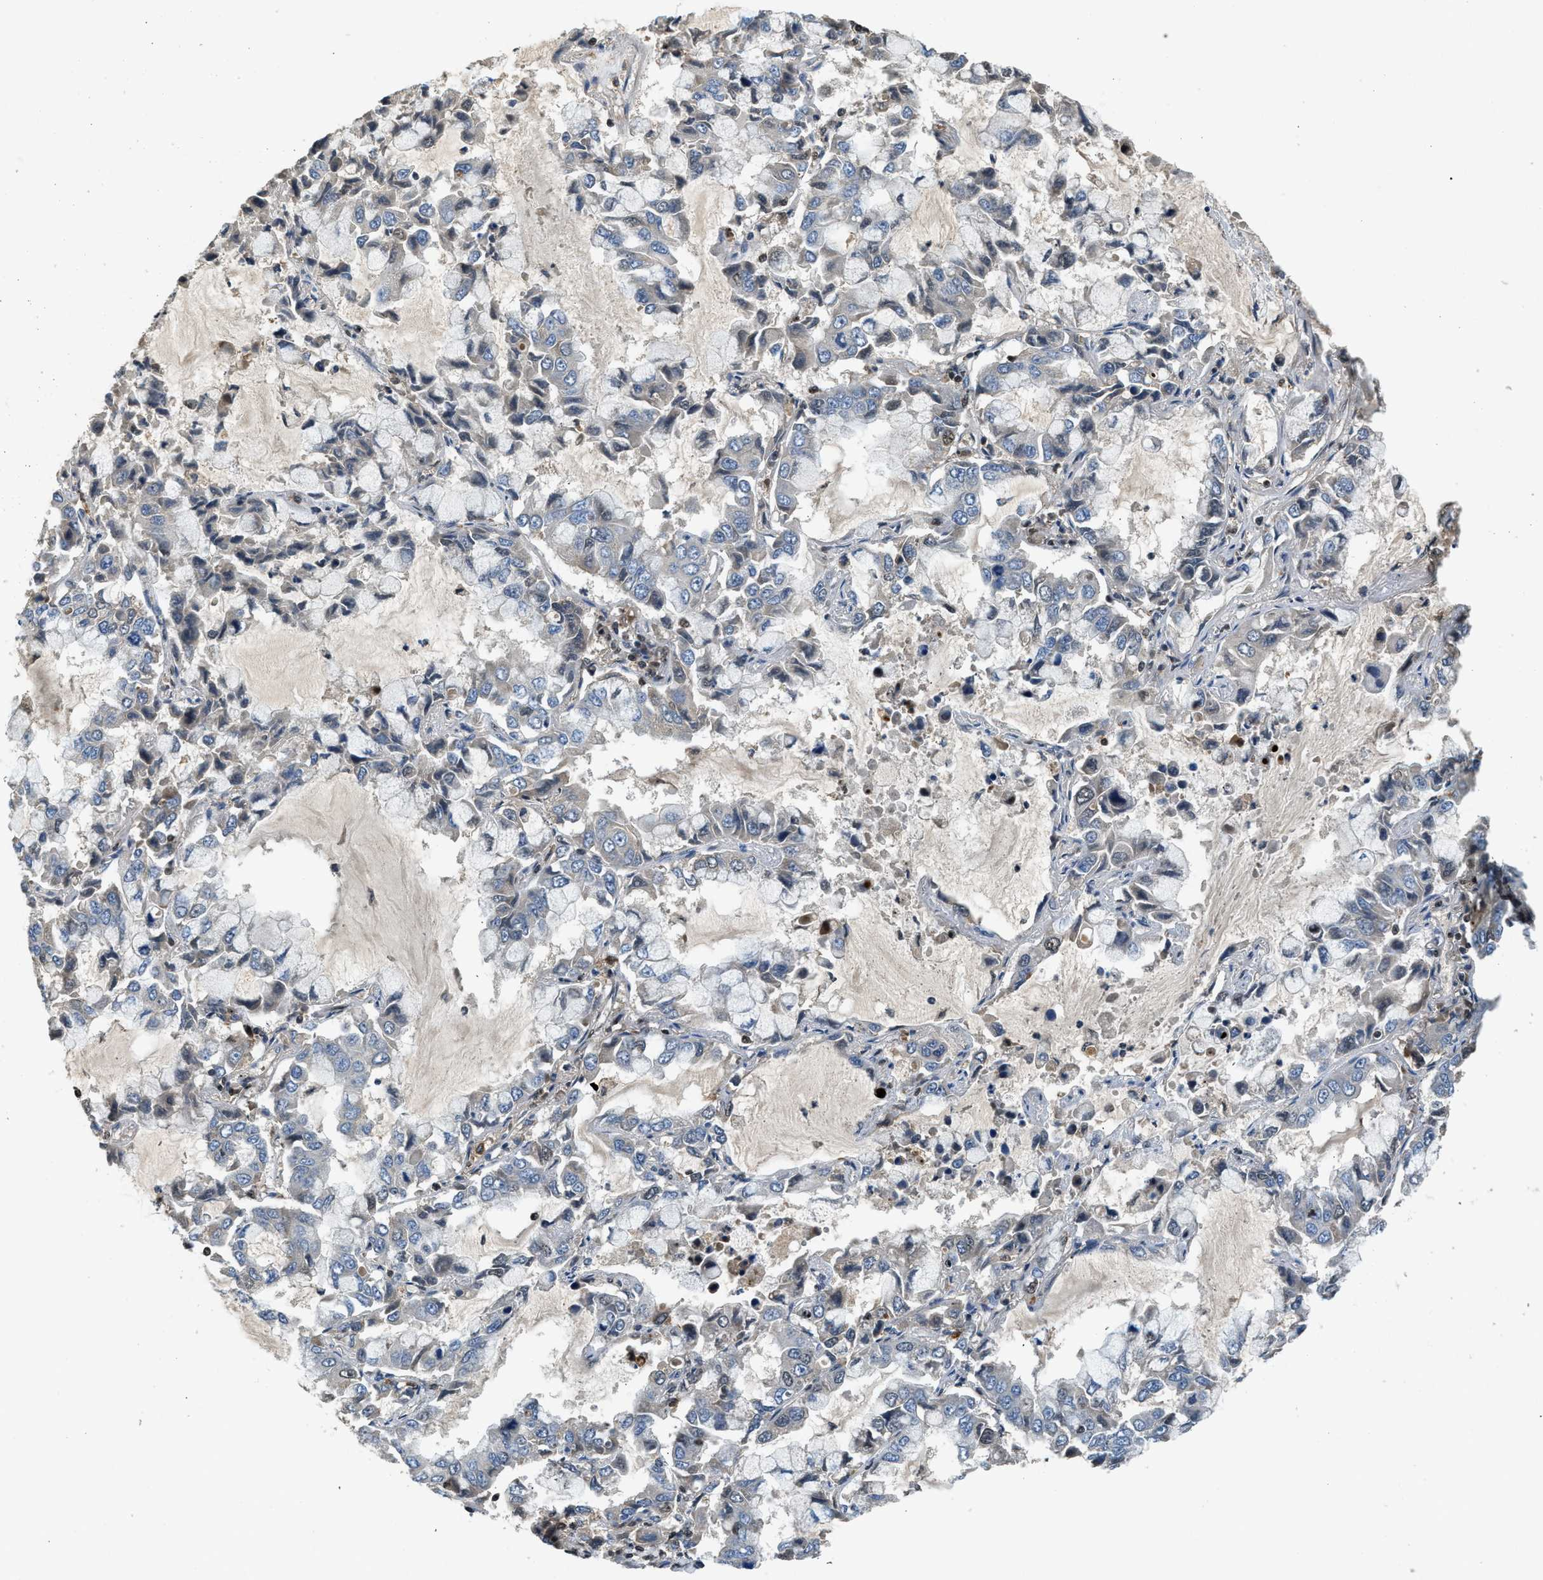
{"staining": {"intensity": "negative", "quantity": "none", "location": "none"}, "tissue": "lung cancer", "cell_type": "Tumor cells", "image_type": "cancer", "snomed": [{"axis": "morphology", "description": "Adenocarcinoma, NOS"}, {"axis": "topography", "description": "Lung"}], "caption": "High magnification brightfield microscopy of lung adenocarcinoma stained with DAB (brown) and counterstained with hematoxylin (blue): tumor cells show no significant expression.", "gene": "SLC15A4", "patient": {"sex": "male", "age": 64}}